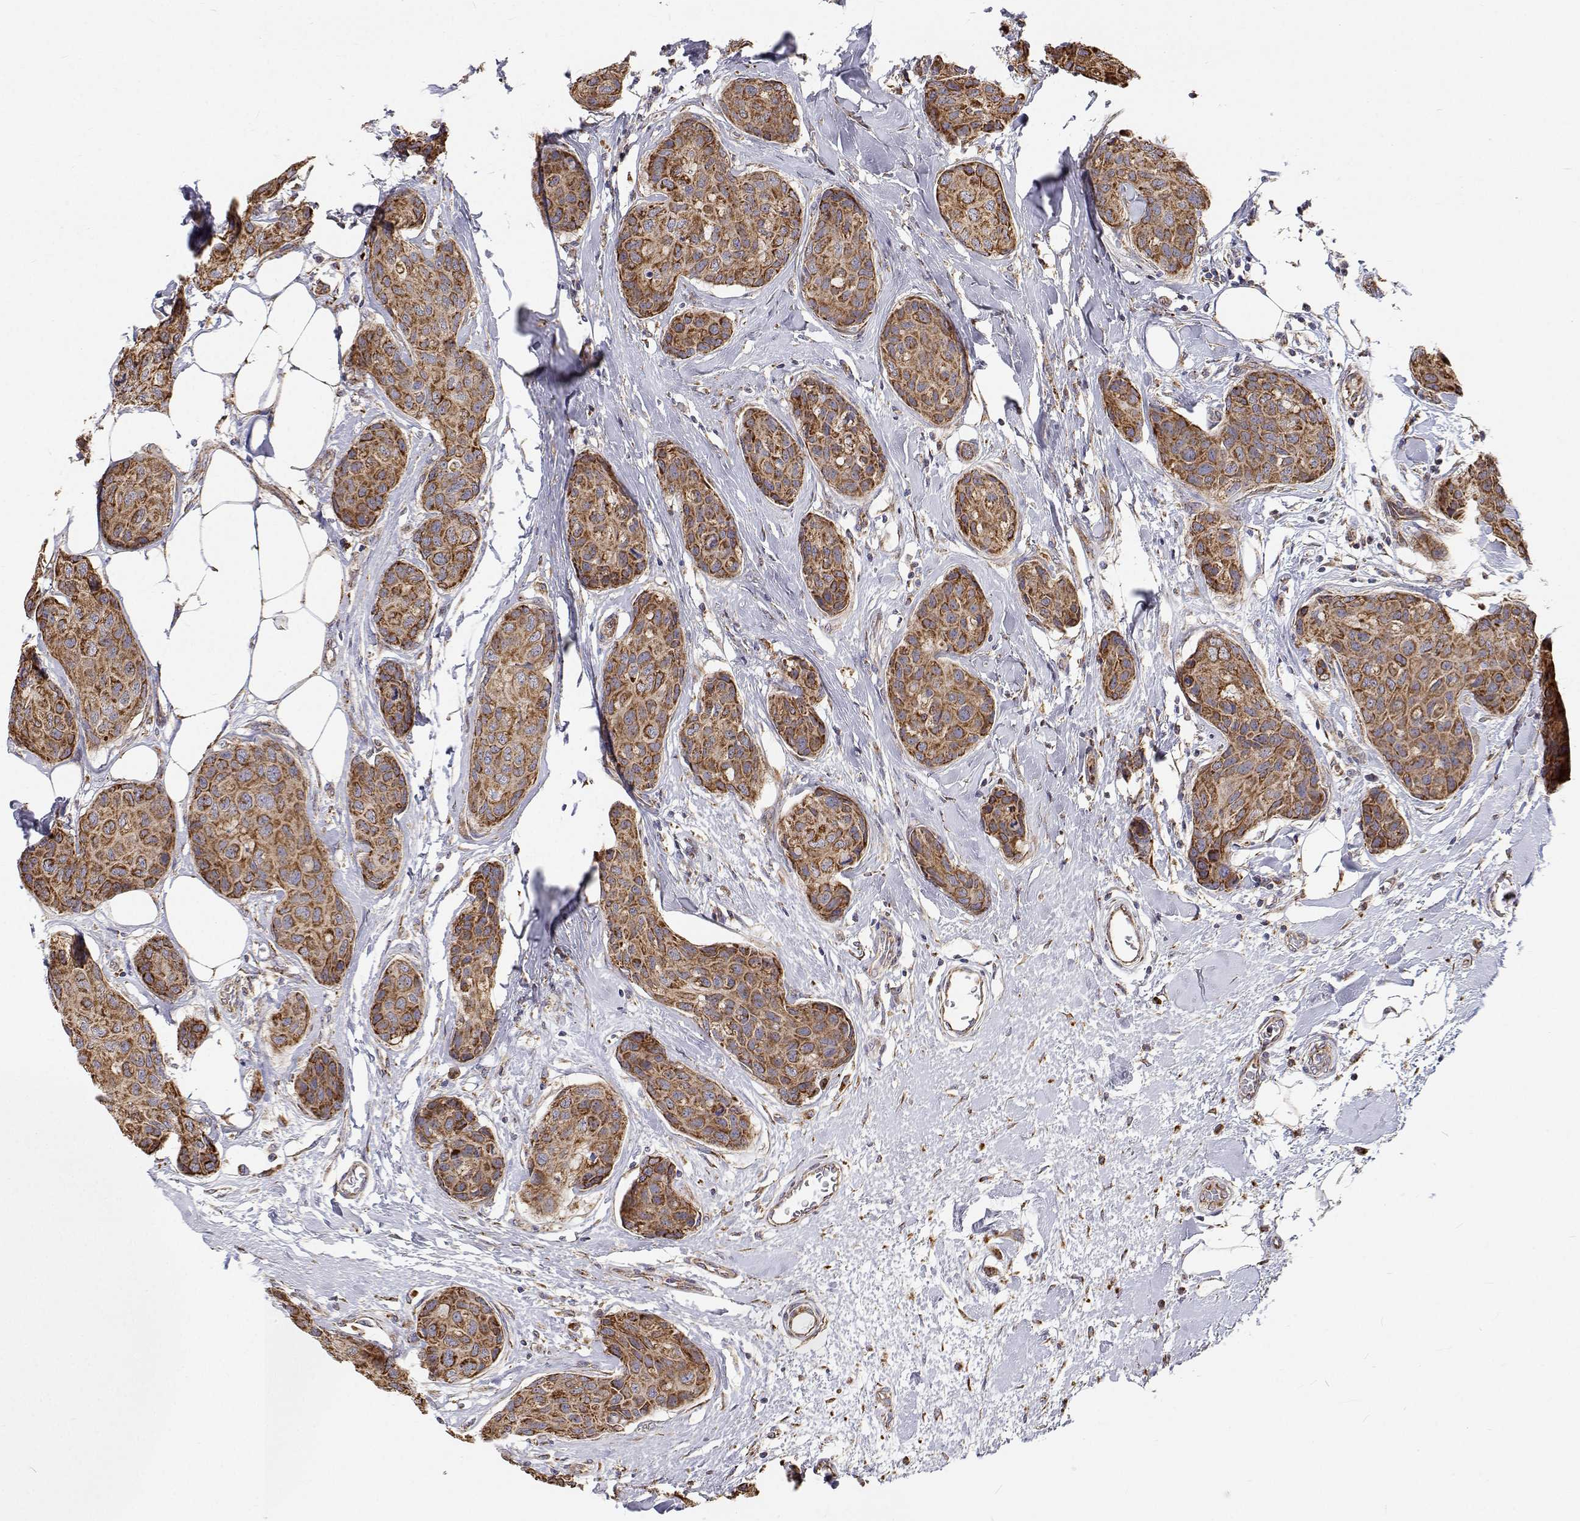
{"staining": {"intensity": "moderate", "quantity": ">75%", "location": "cytoplasmic/membranous"}, "tissue": "breast cancer", "cell_type": "Tumor cells", "image_type": "cancer", "snomed": [{"axis": "morphology", "description": "Duct carcinoma"}, {"axis": "topography", "description": "Breast"}], "caption": "This is an image of IHC staining of infiltrating ductal carcinoma (breast), which shows moderate expression in the cytoplasmic/membranous of tumor cells.", "gene": "SPICE1", "patient": {"sex": "female", "age": 80}}